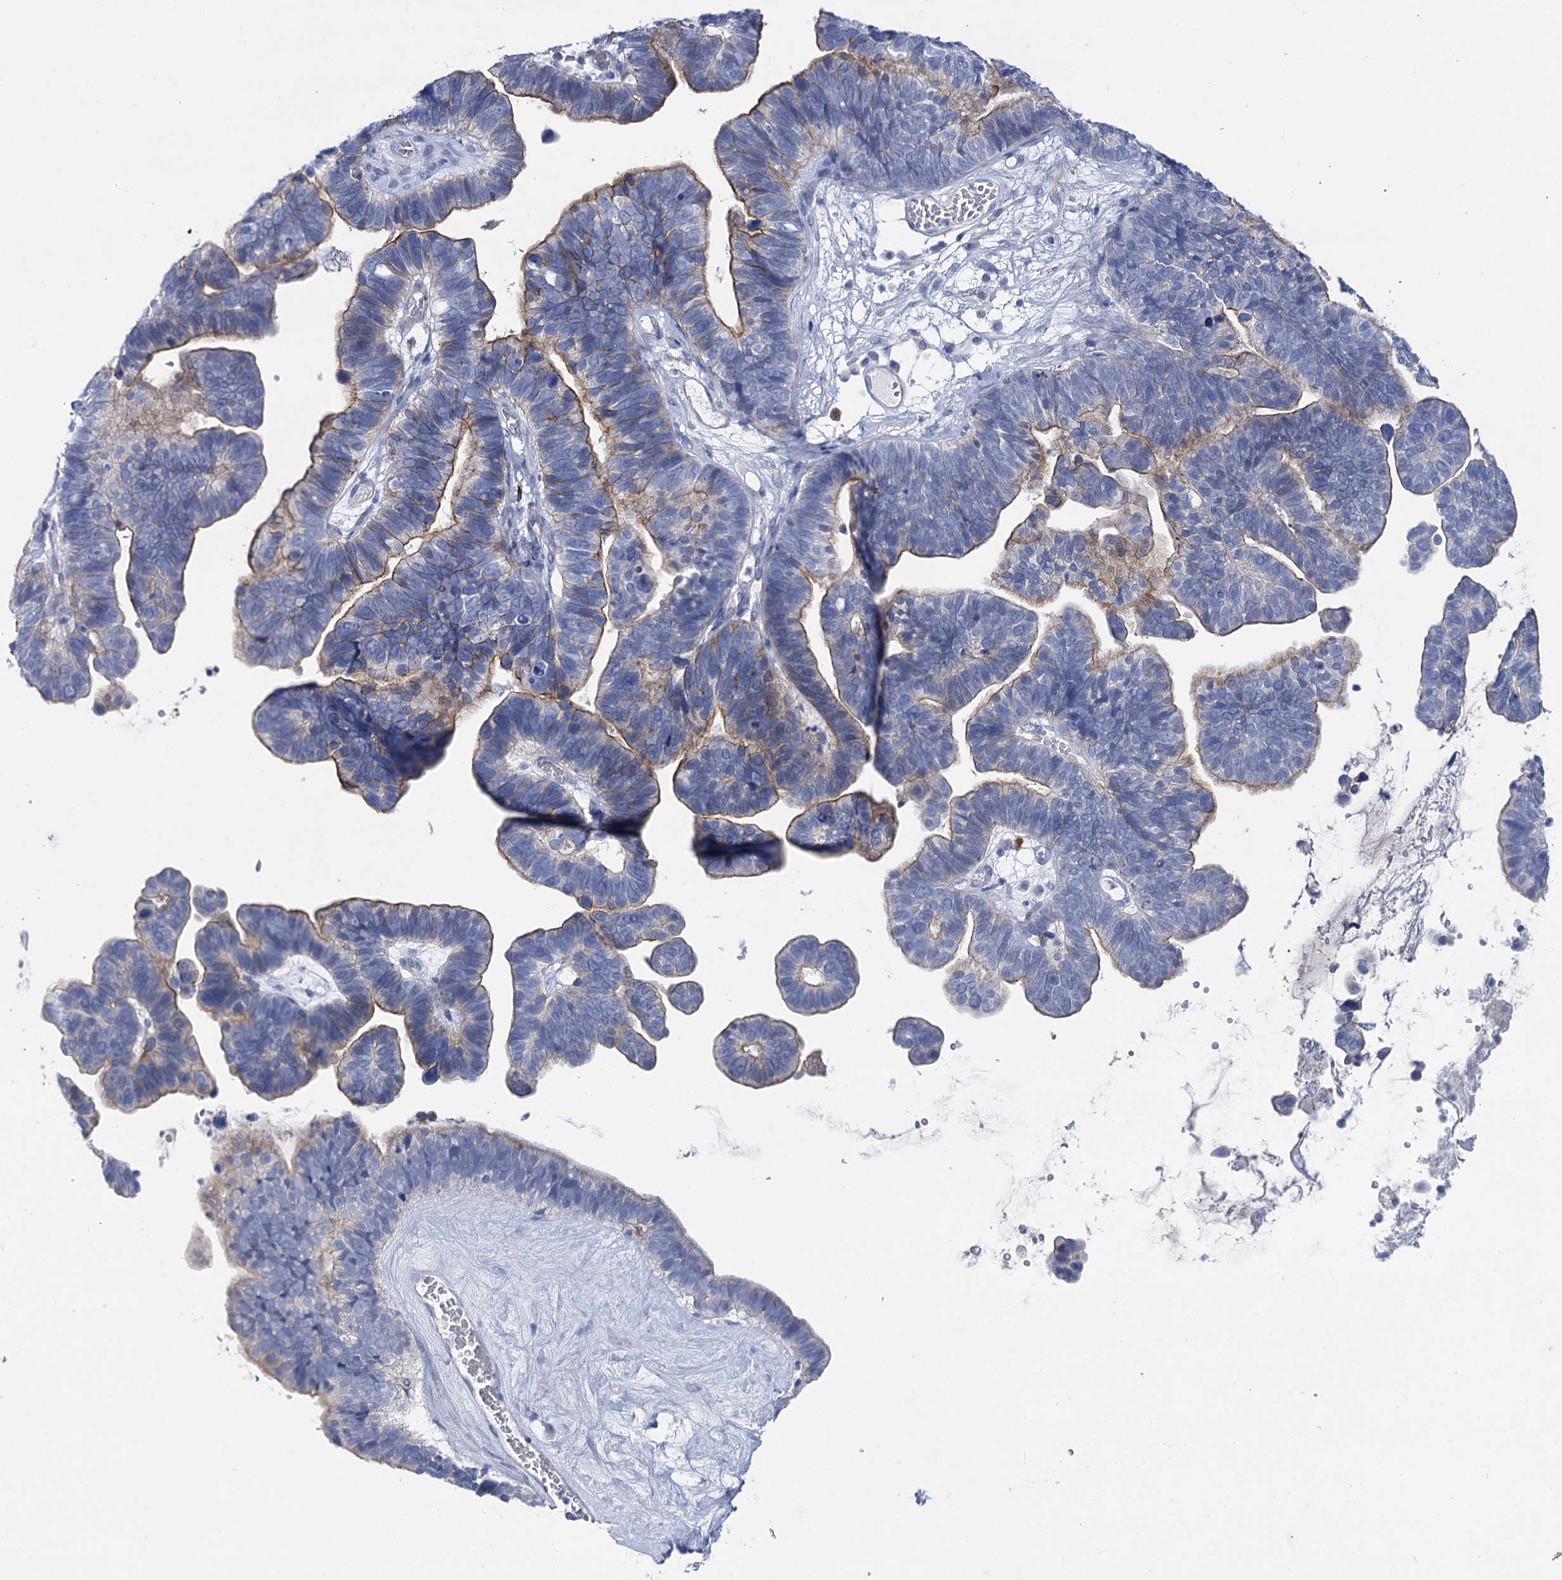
{"staining": {"intensity": "moderate", "quantity": "<25%", "location": "cytoplasmic/membranous"}, "tissue": "ovarian cancer", "cell_type": "Tumor cells", "image_type": "cancer", "snomed": [{"axis": "morphology", "description": "Cystadenocarcinoma, serous, NOS"}, {"axis": "topography", "description": "Ovary"}], "caption": "This is a micrograph of immunohistochemistry (IHC) staining of serous cystadenocarcinoma (ovarian), which shows moderate positivity in the cytoplasmic/membranous of tumor cells.", "gene": "NRAP", "patient": {"sex": "female", "age": 56}}